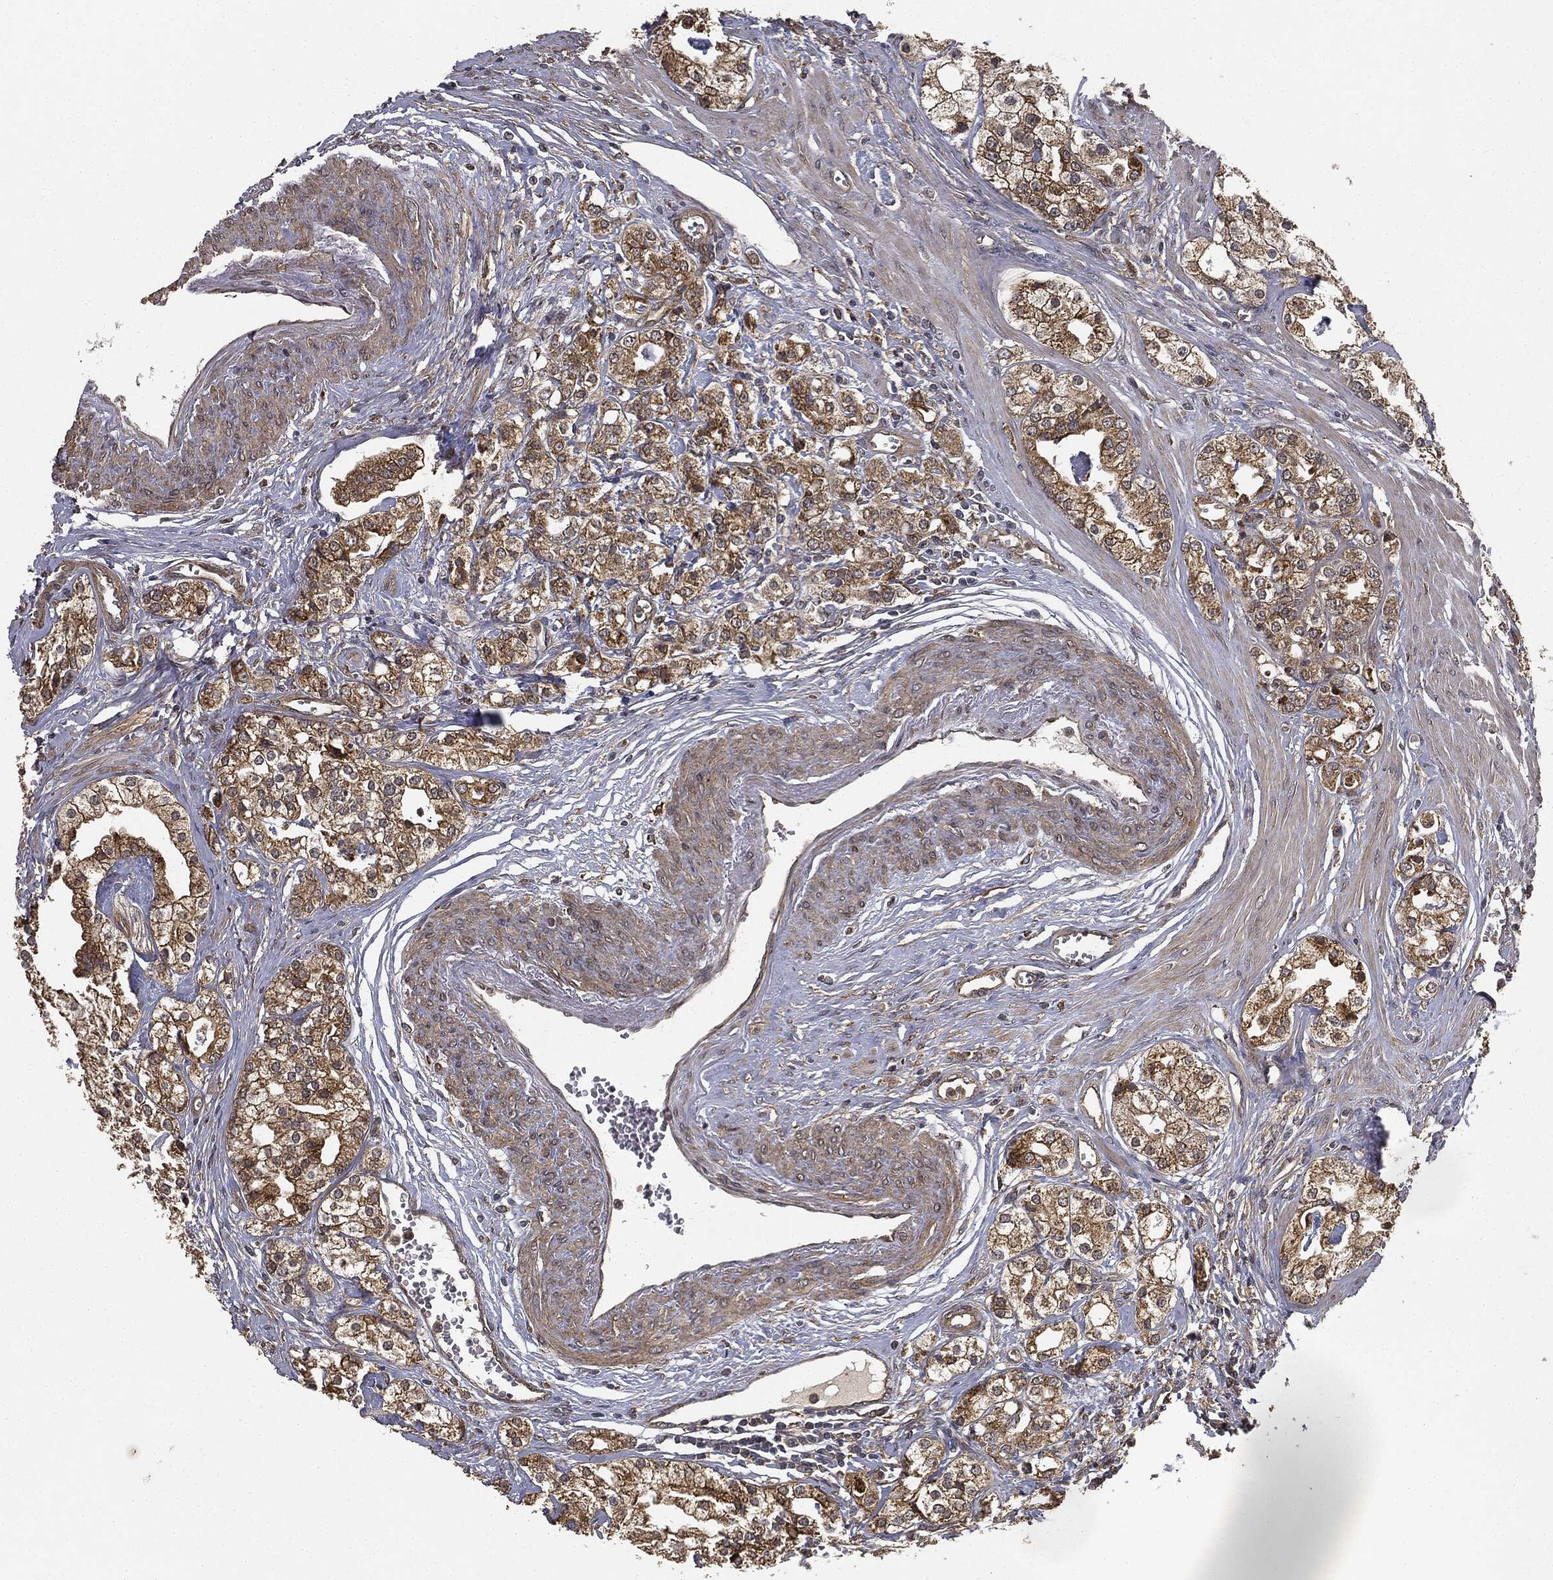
{"staining": {"intensity": "moderate", "quantity": ">75%", "location": "cytoplasmic/membranous"}, "tissue": "prostate cancer", "cell_type": "Tumor cells", "image_type": "cancer", "snomed": [{"axis": "morphology", "description": "Adenocarcinoma, NOS"}, {"axis": "topography", "description": "Prostate and seminal vesicle, NOS"}, {"axis": "topography", "description": "Prostate"}], "caption": "About >75% of tumor cells in prostate cancer demonstrate moderate cytoplasmic/membranous protein positivity as visualized by brown immunohistochemical staining.", "gene": "MIER2", "patient": {"sex": "male", "age": 62}}